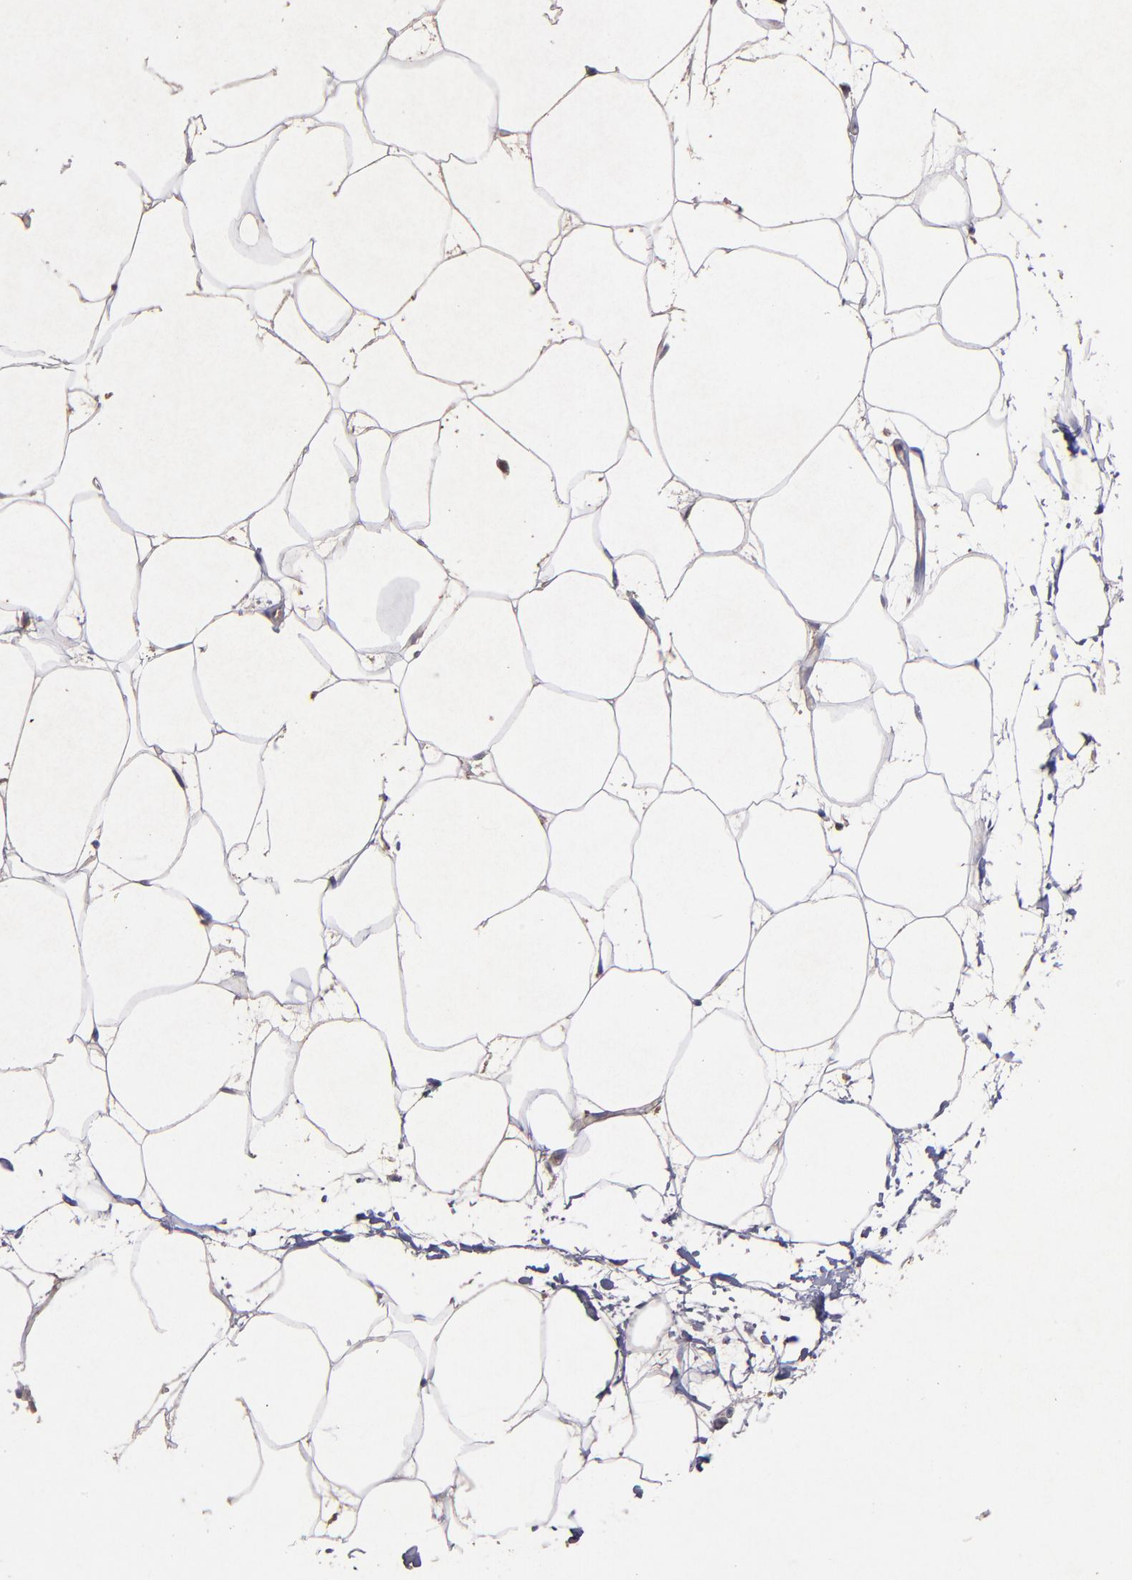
{"staining": {"intensity": "moderate", "quantity": ">75%", "location": "cytoplasmic/membranous"}, "tissue": "adipose tissue", "cell_type": "Adipocytes", "image_type": "normal", "snomed": [{"axis": "morphology", "description": "Normal tissue, NOS"}, {"axis": "morphology", "description": "Duct carcinoma"}, {"axis": "topography", "description": "Breast"}, {"axis": "topography", "description": "Adipose tissue"}], "caption": "Immunohistochemistry image of unremarkable adipose tissue: human adipose tissue stained using immunohistochemistry (IHC) demonstrates medium levels of moderate protein expression localized specifically in the cytoplasmic/membranous of adipocytes, appearing as a cytoplasmic/membranous brown color.", "gene": "TIMM9", "patient": {"sex": "female", "age": 37}}